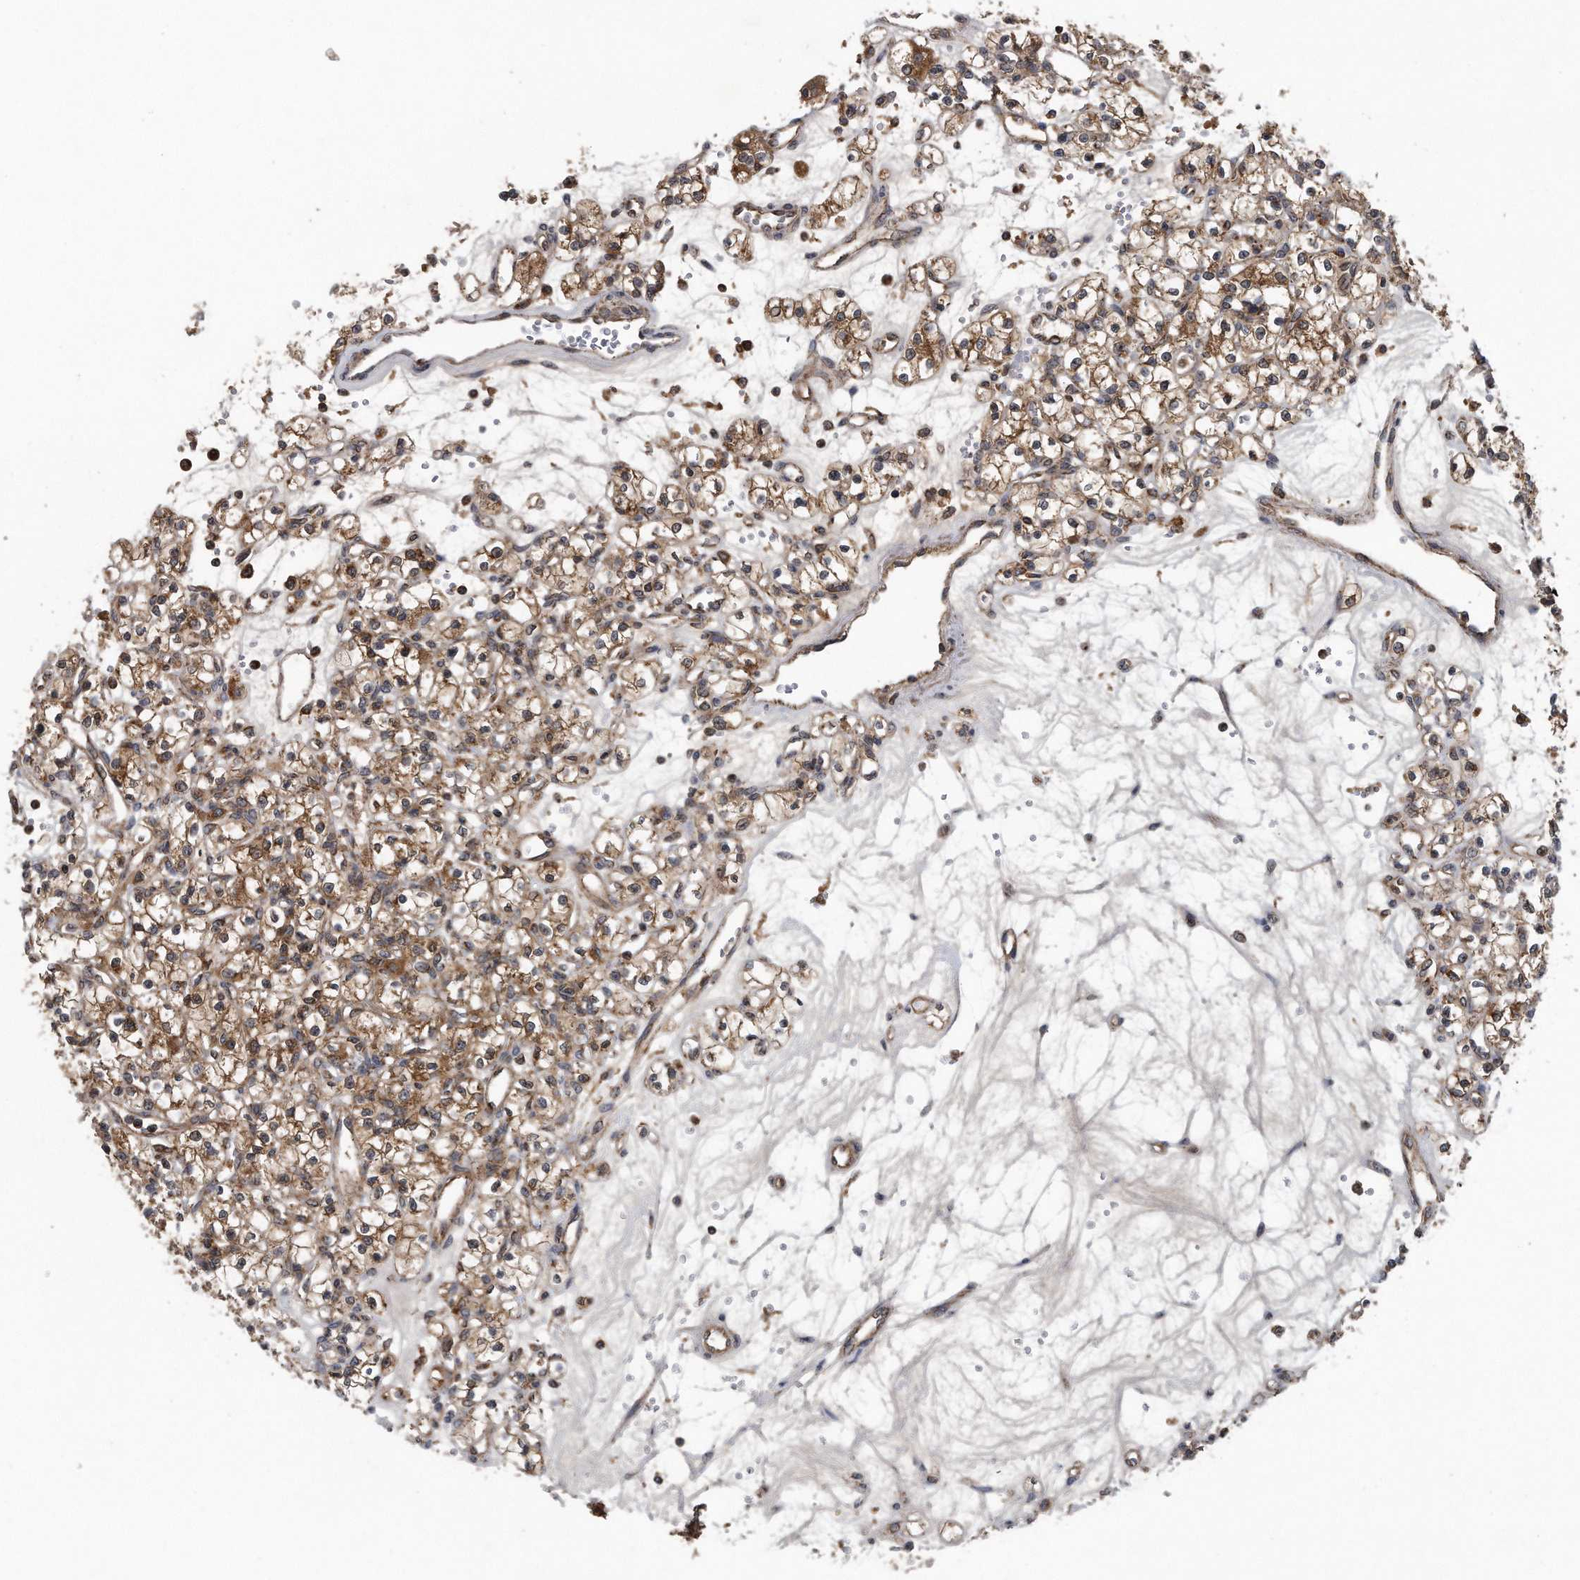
{"staining": {"intensity": "moderate", "quantity": ">75%", "location": "cytoplasmic/membranous"}, "tissue": "renal cancer", "cell_type": "Tumor cells", "image_type": "cancer", "snomed": [{"axis": "morphology", "description": "Adenocarcinoma, NOS"}, {"axis": "topography", "description": "Kidney"}], "caption": "There is medium levels of moderate cytoplasmic/membranous expression in tumor cells of renal adenocarcinoma, as demonstrated by immunohistochemical staining (brown color).", "gene": "ALPK2", "patient": {"sex": "female", "age": 59}}